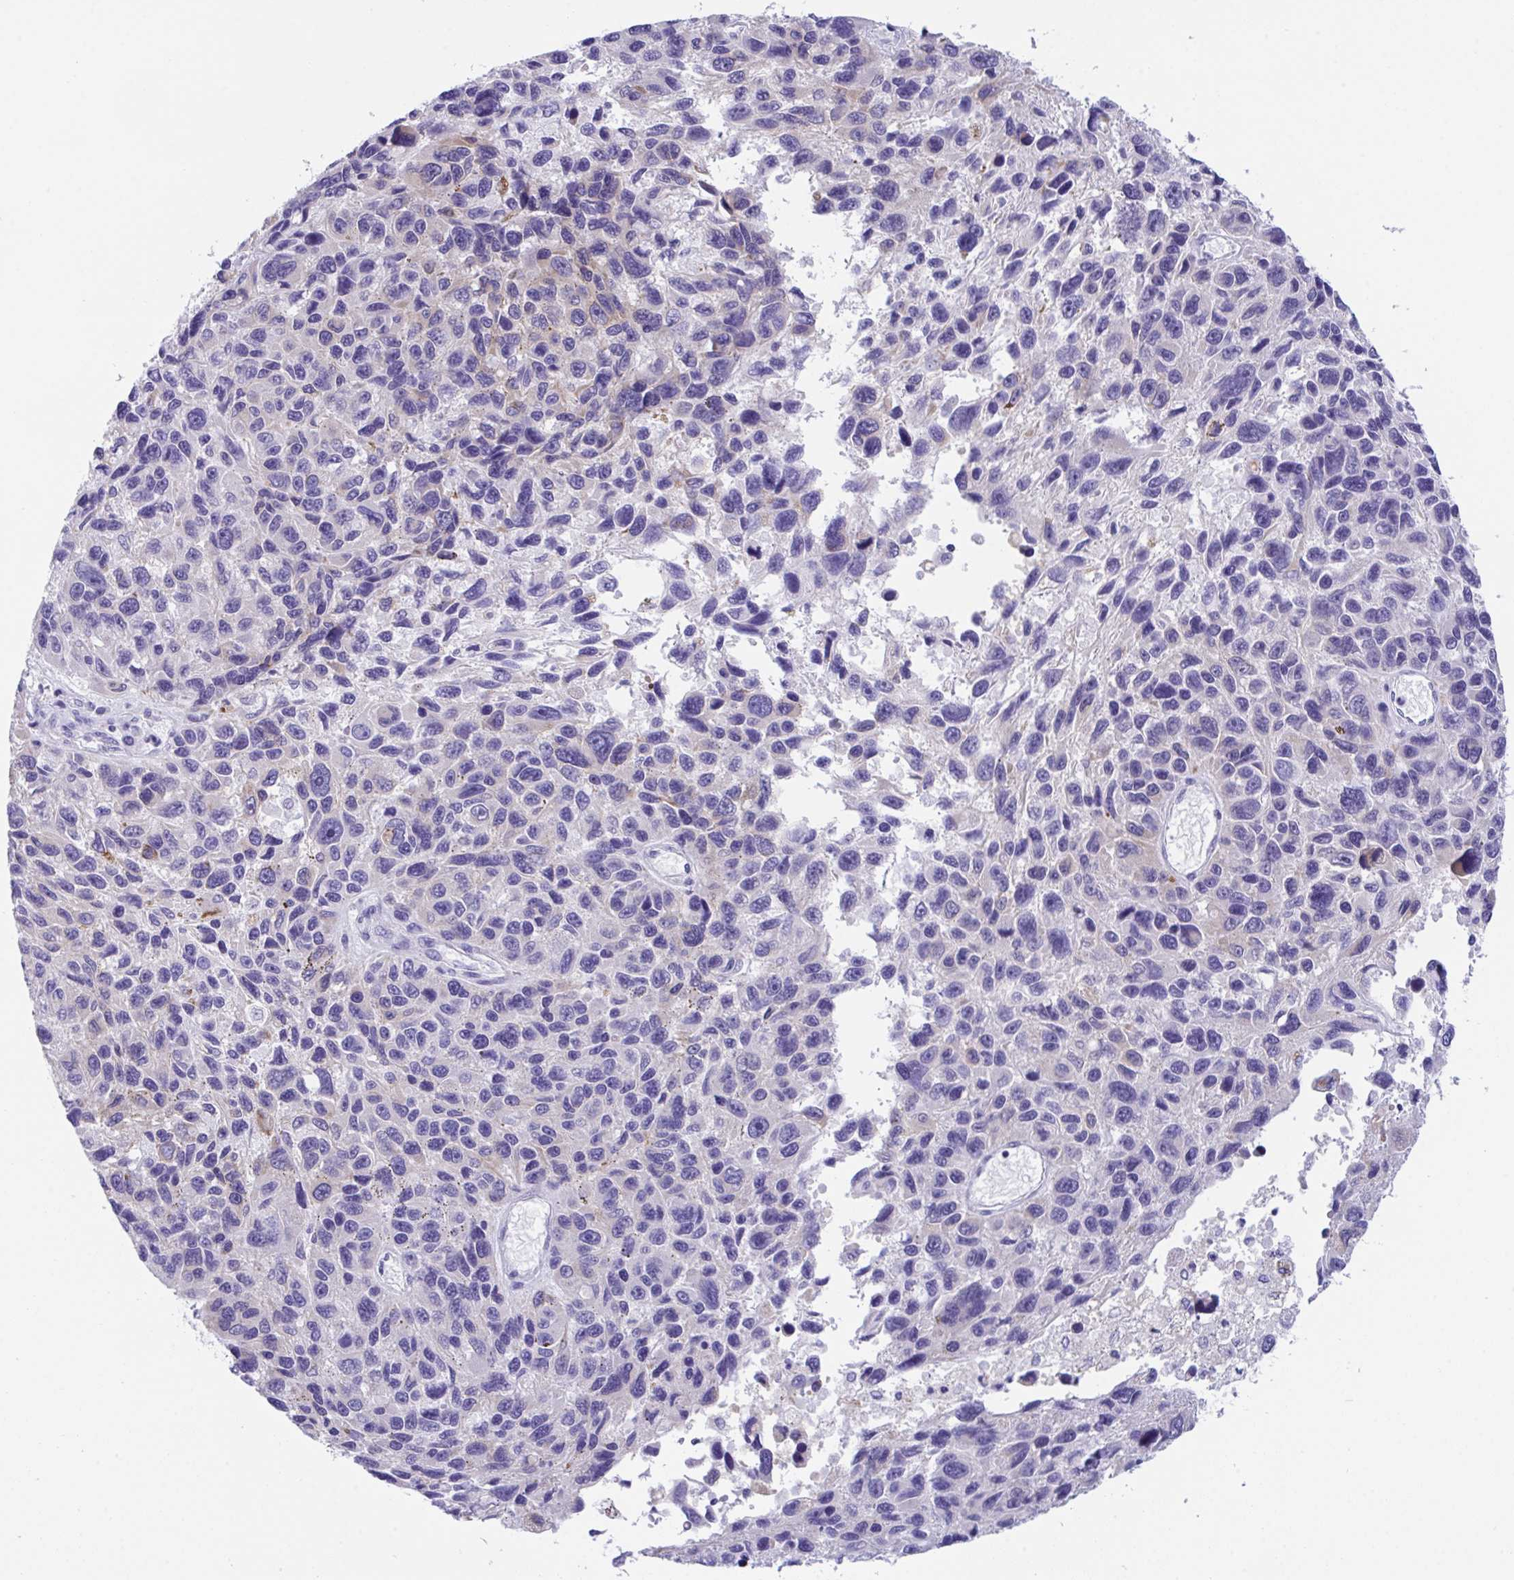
{"staining": {"intensity": "negative", "quantity": "none", "location": "none"}, "tissue": "melanoma", "cell_type": "Tumor cells", "image_type": "cancer", "snomed": [{"axis": "morphology", "description": "Malignant melanoma, NOS"}, {"axis": "topography", "description": "Skin"}], "caption": "This is an IHC micrograph of human melanoma. There is no expression in tumor cells.", "gene": "TMEM106B", "patient": {"sex": "male", "age": 53}}